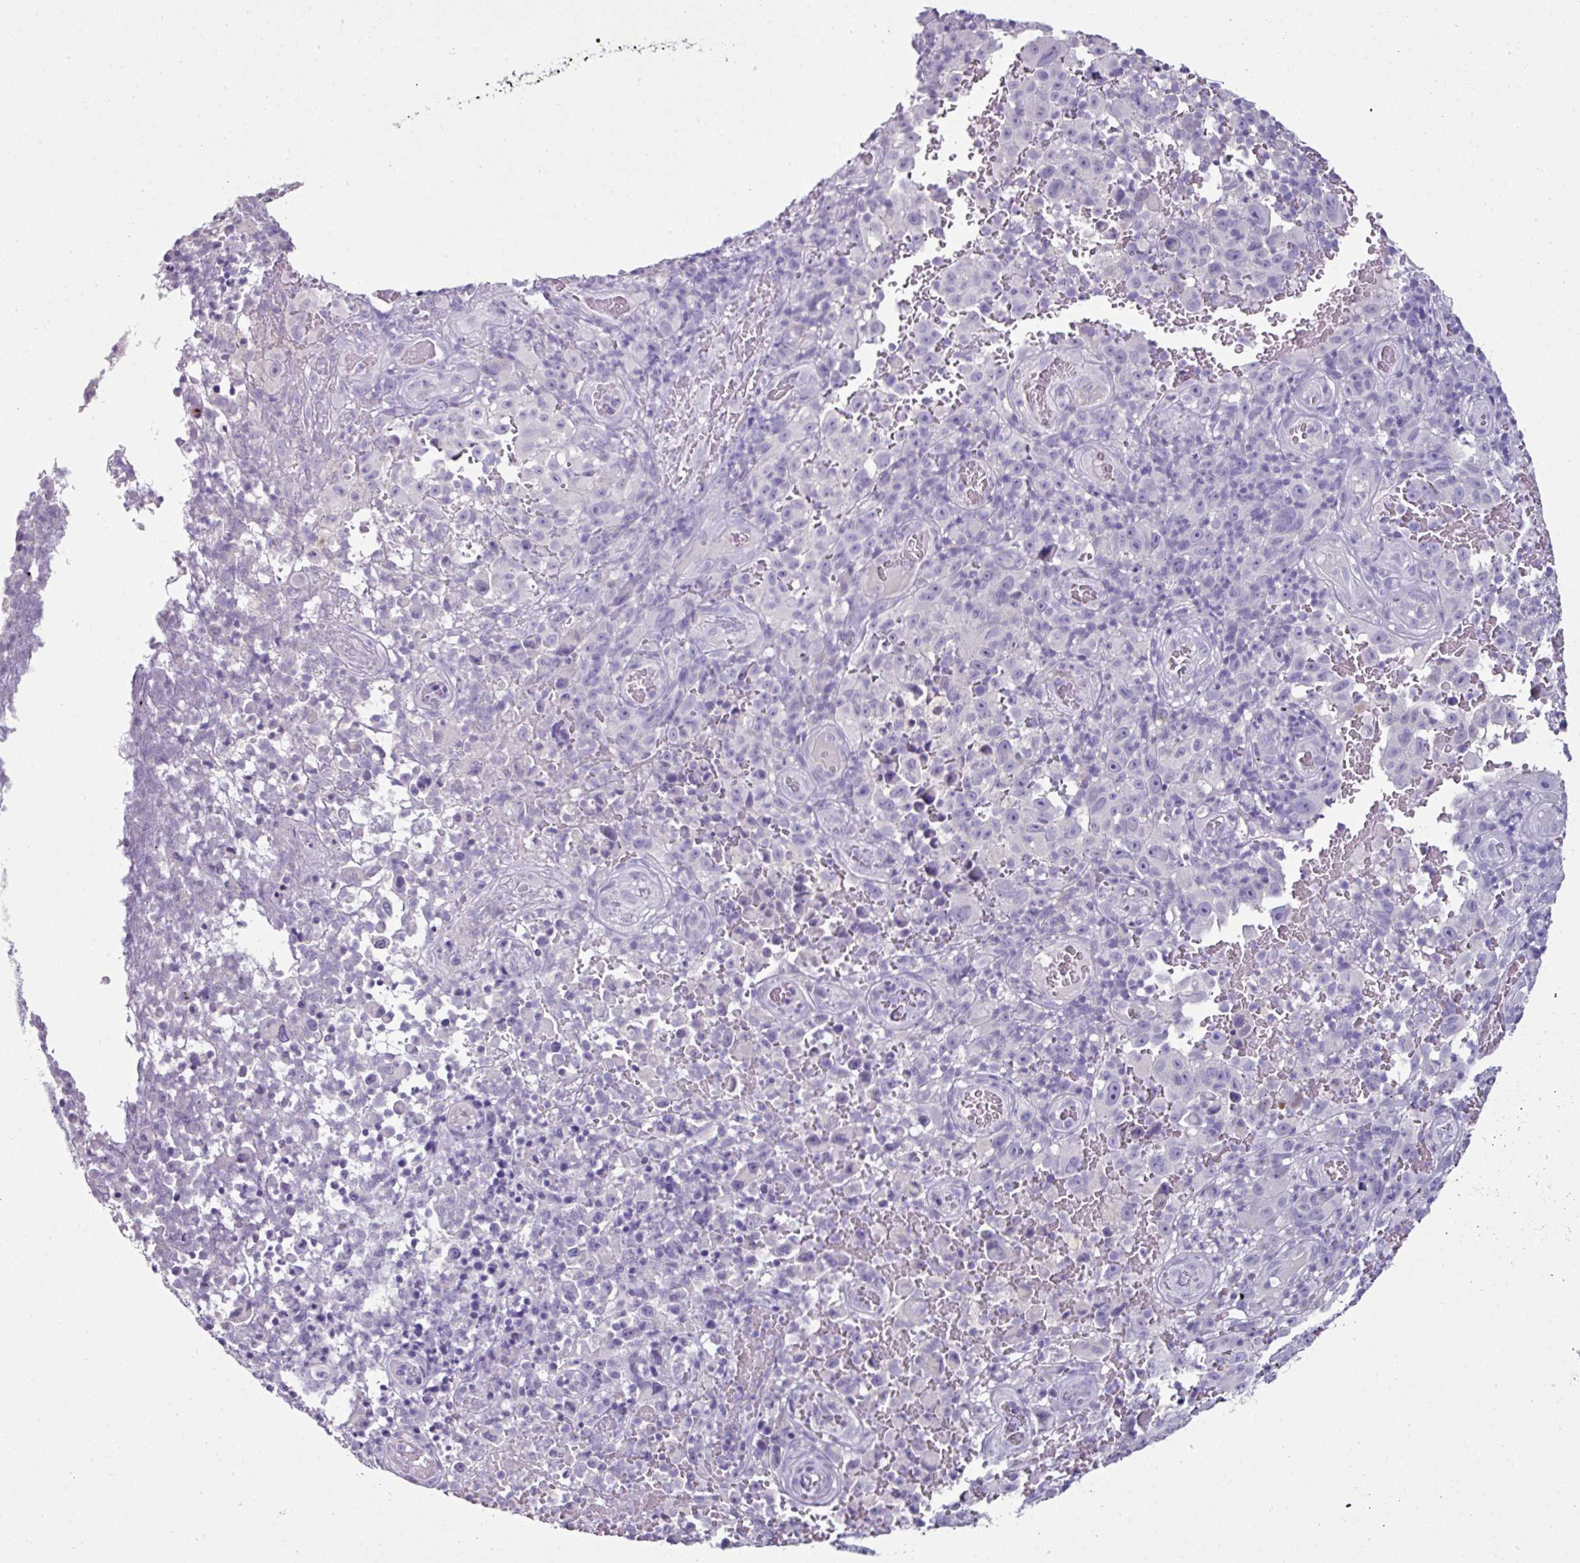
{"staining": {"intensity": "negative", "quantity": "none", "location": "none"}, "tissue": "melanoma", "cell_type": "Tumor cells", "image_type": "cancer", "snomed": [{"axis": "morphology", "description": "Malignant melanoma, NOS"}, {"axis": "topography", "description": "Skin"}], "caption": "DAB immunohistochemical staining of malignant melanoma displays no significant positivity in tumor cells.", "gene": "GLP2R", "patient": {"sex": "female", "age": 82}}